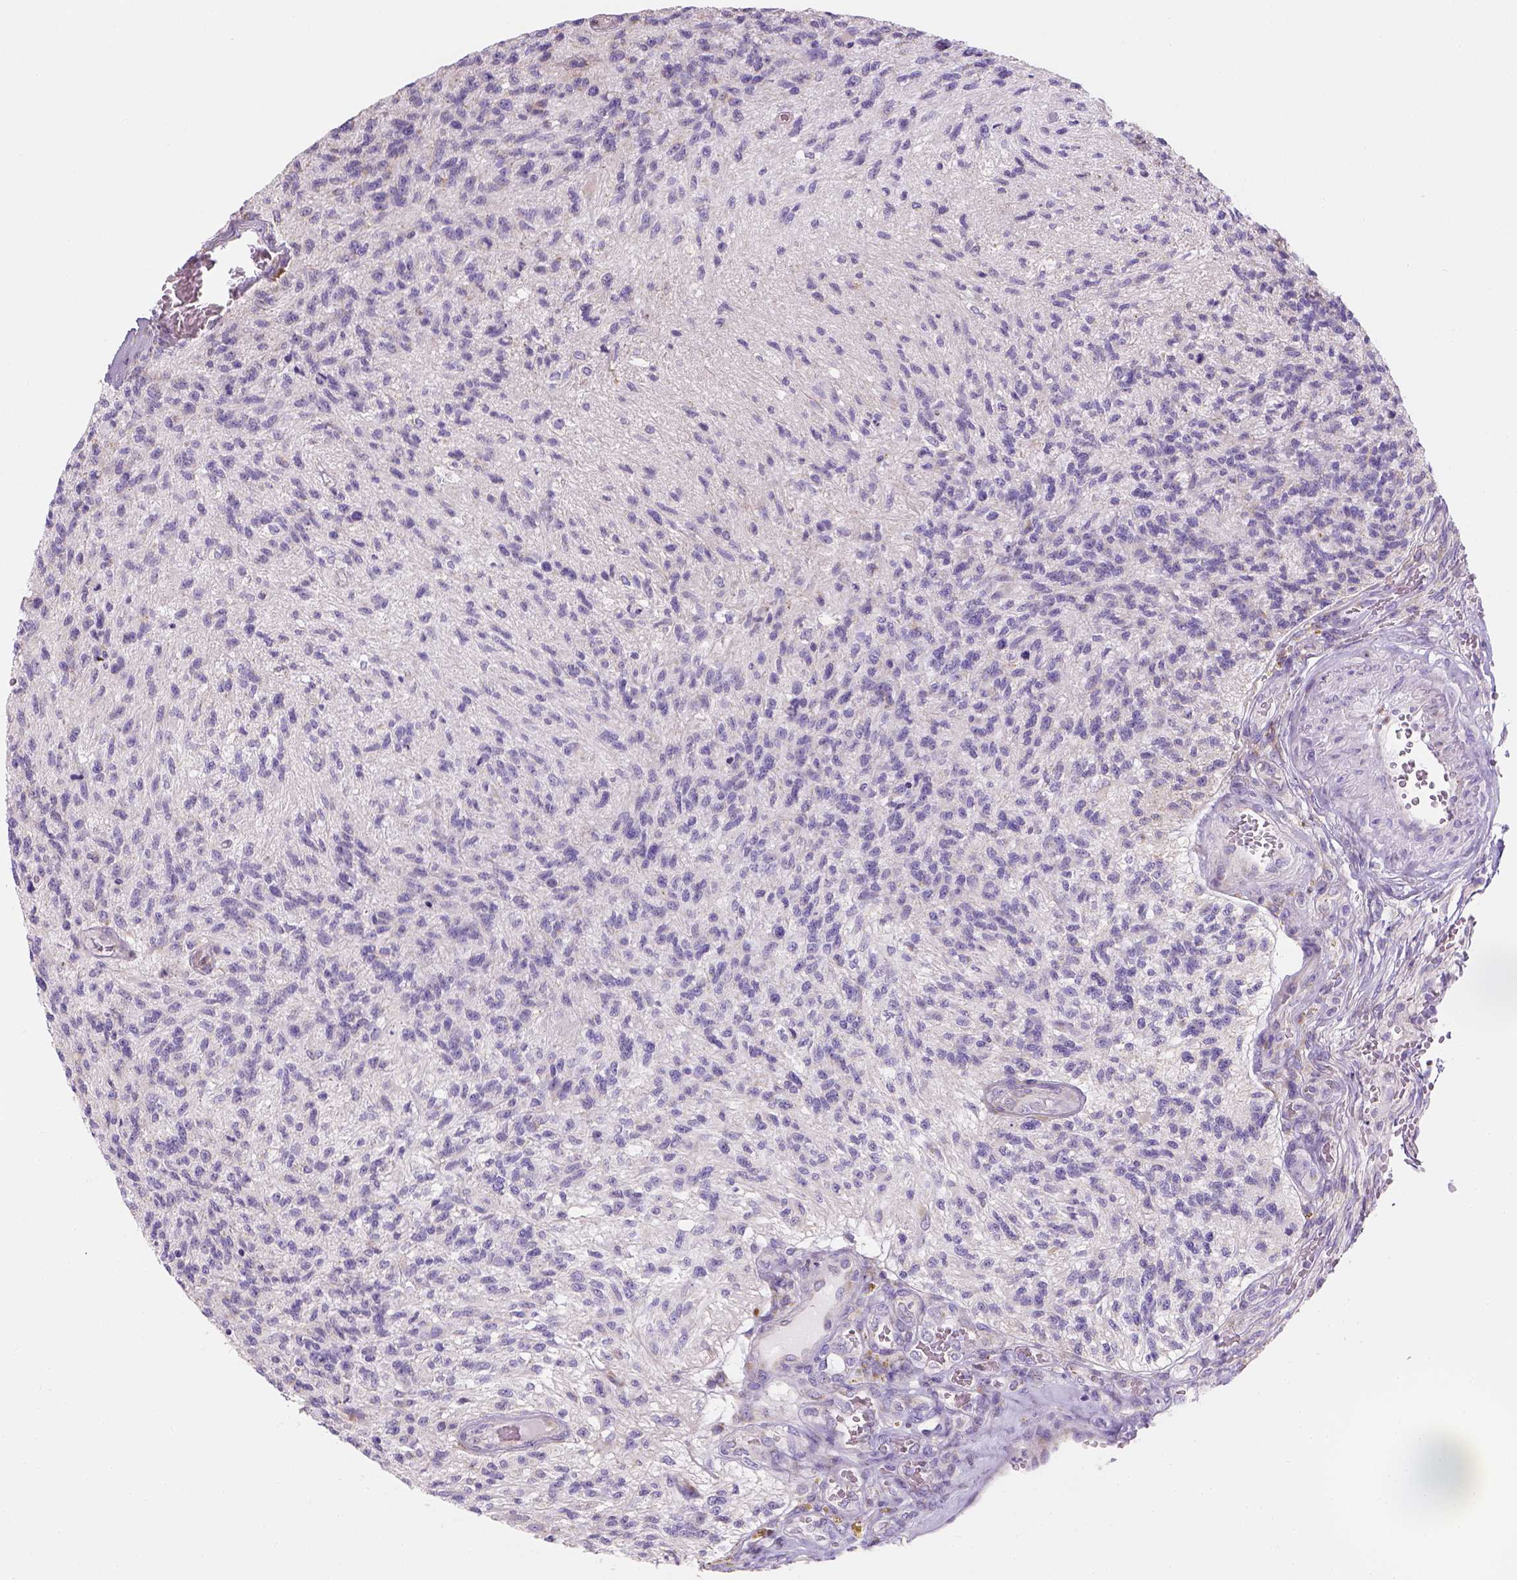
{"staining": {"intensity": "negative", "quantity": "none", "location": "none"}, "tissue": "glioma", "cell_type": "Tumor cells", "image_type": "cancer", "snomed": [{"axis": "morphology", "description": "Glioma, malignant, High grade"}, {"axis": "topography", "description": "Brain"}], "caption": "Immunohistochemistry (IHC) micrograph of neoplastic tissue: glioma stained with DAB reveals no significant protein positivity in tumor cells. Brightfield microscopy of immunohistochemistry (IHC) stained with DAB (3,3'-diaminobenzidine) (brown) and hematoxylin (blue), captured at high magnification.", "gene": "CES2", "patient": {"sex": "male", "age": 56}}